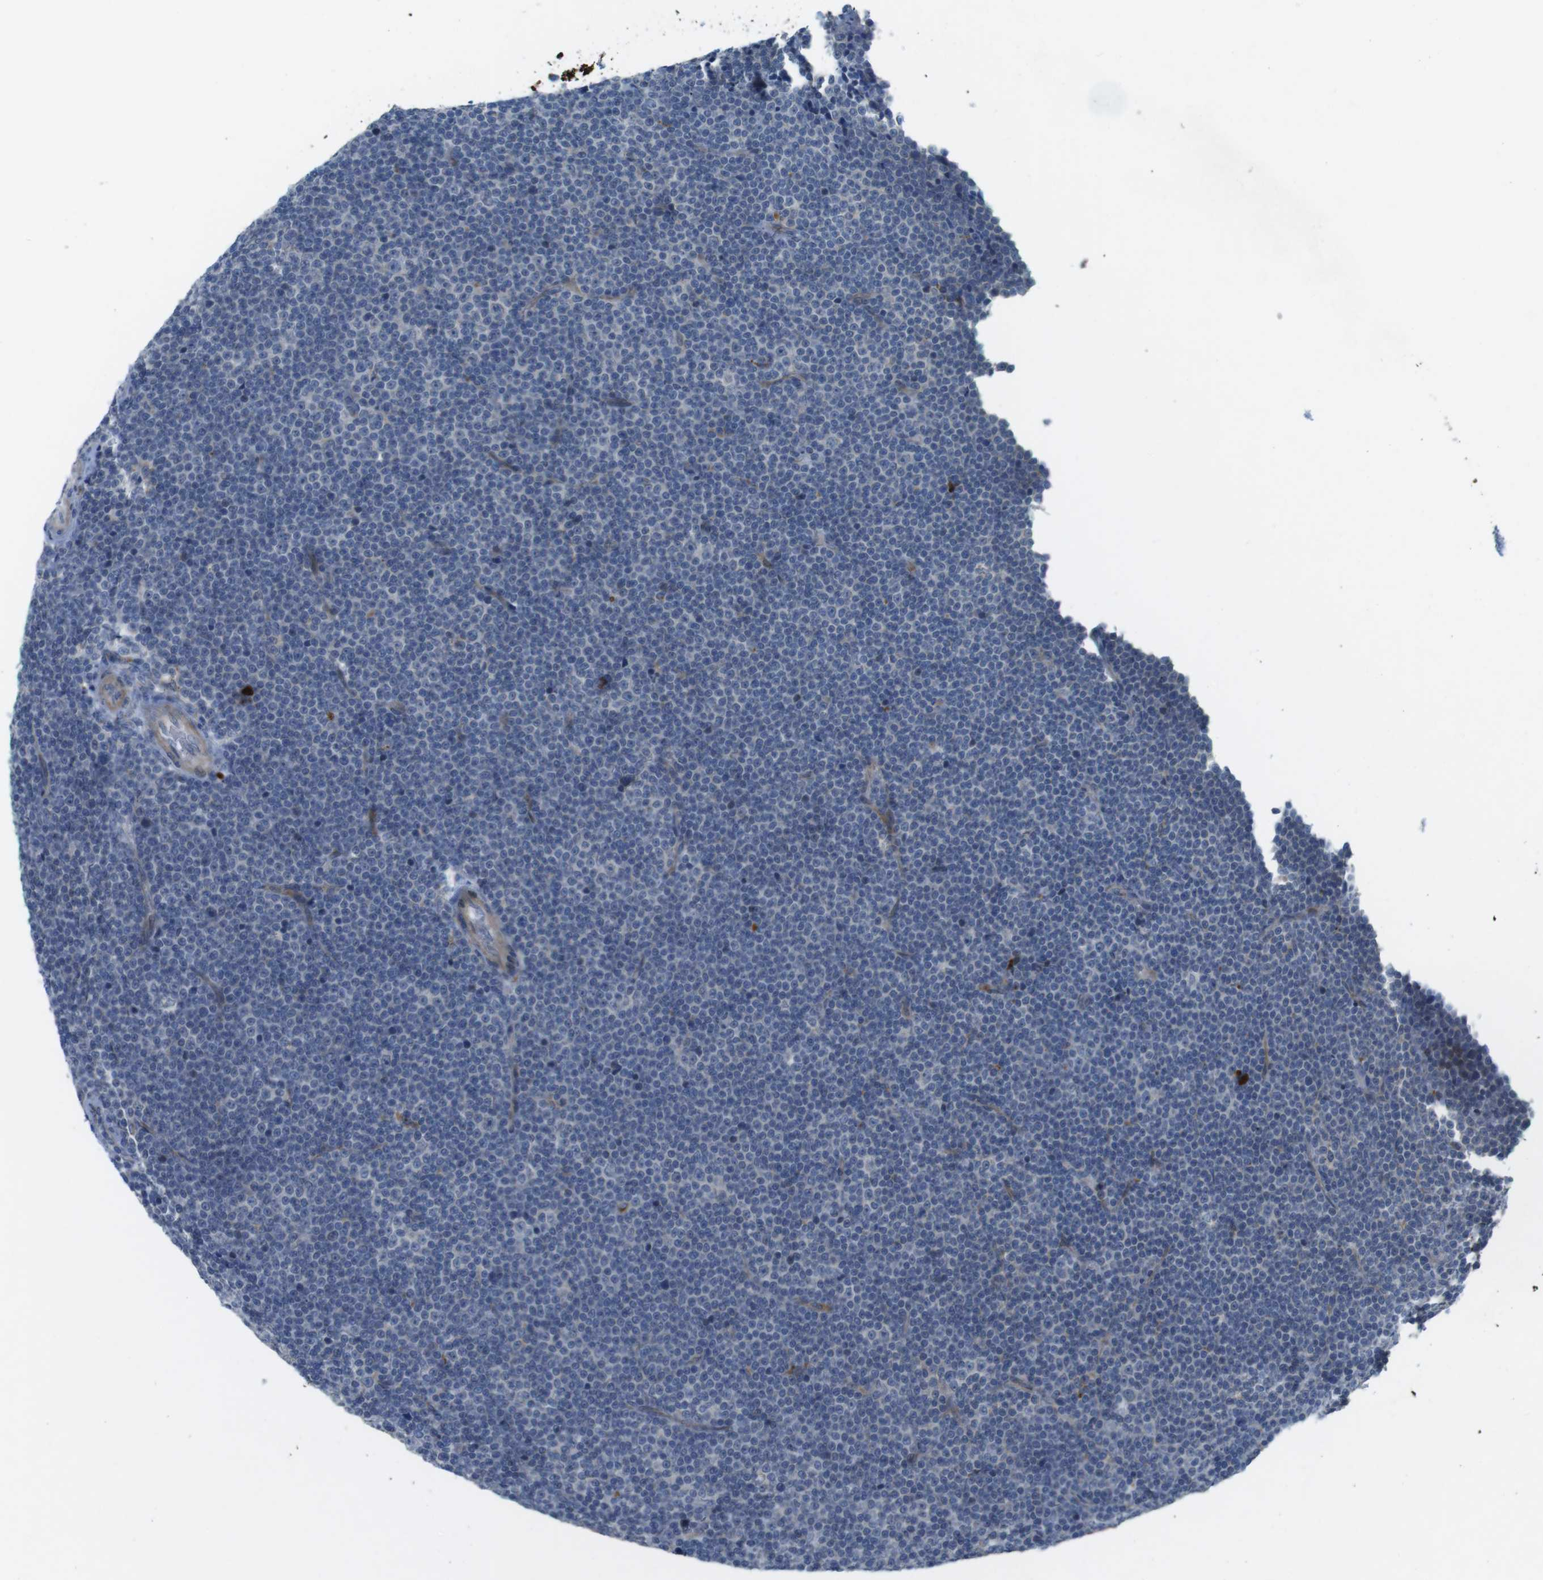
{"staining": {"intensity": "negative", "quantity": "none", "location": "none"}, "tissue": "lymphoma", "cell_type": "Tumor cells", "image_type": "cancer", "snomed": [{"axis": "morphology", "description": "Malignant lymphoma, non-Hodgkin's type, Low grade"}, {"axis": "topography", "description": "Lymph node"}], "caption": "This is an immunohistochemistry (IHC) micrograph of lymphoma. There is no staining in tumor cells.", "gene": "TYW1", "patient": {"sex": "female", "age": 67}}